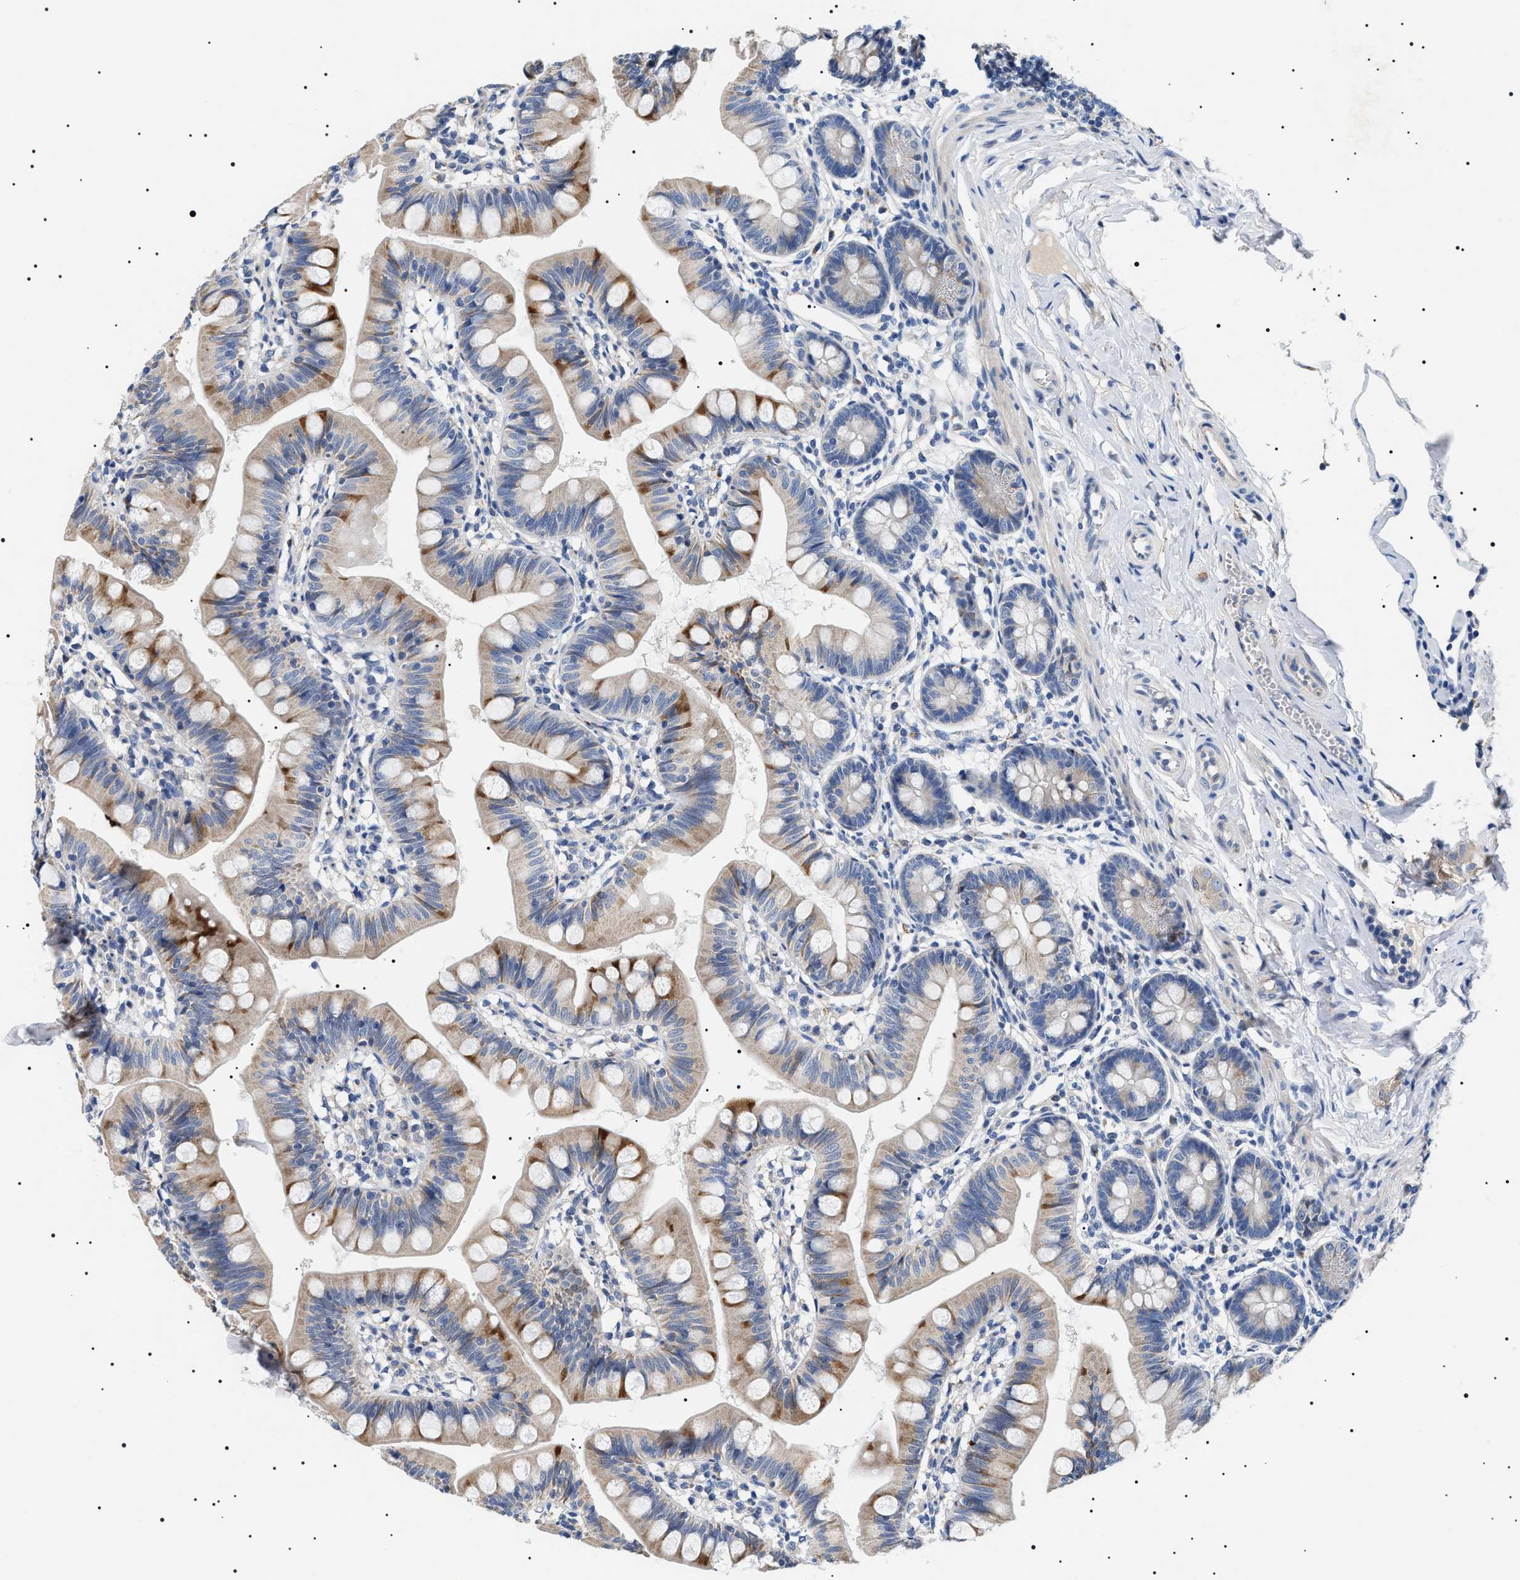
{"staining": {"intensity": "moderate", "quantity": "25%-75%", "location": "cytoplasmic/membranous"}, "tissue": "small intestine", "cell_type": "Glandular cells", "image_type": "normal", "snomed": [{"axis": "morphology", "description": "Normal tissue, NOS"}, {"axis": "topography", "description": "Small intestine"}], "caption": "Brown immunohistochemical staining in unremarkable small intestine reveals moderate cytoplasmic/membranous expression in about 25%-75% of glandular cells. (DAB IHC with brightfield microscopy, high magnification).", "gene": "TMEM222", "patient": {"sex": "male", "age": 7}}